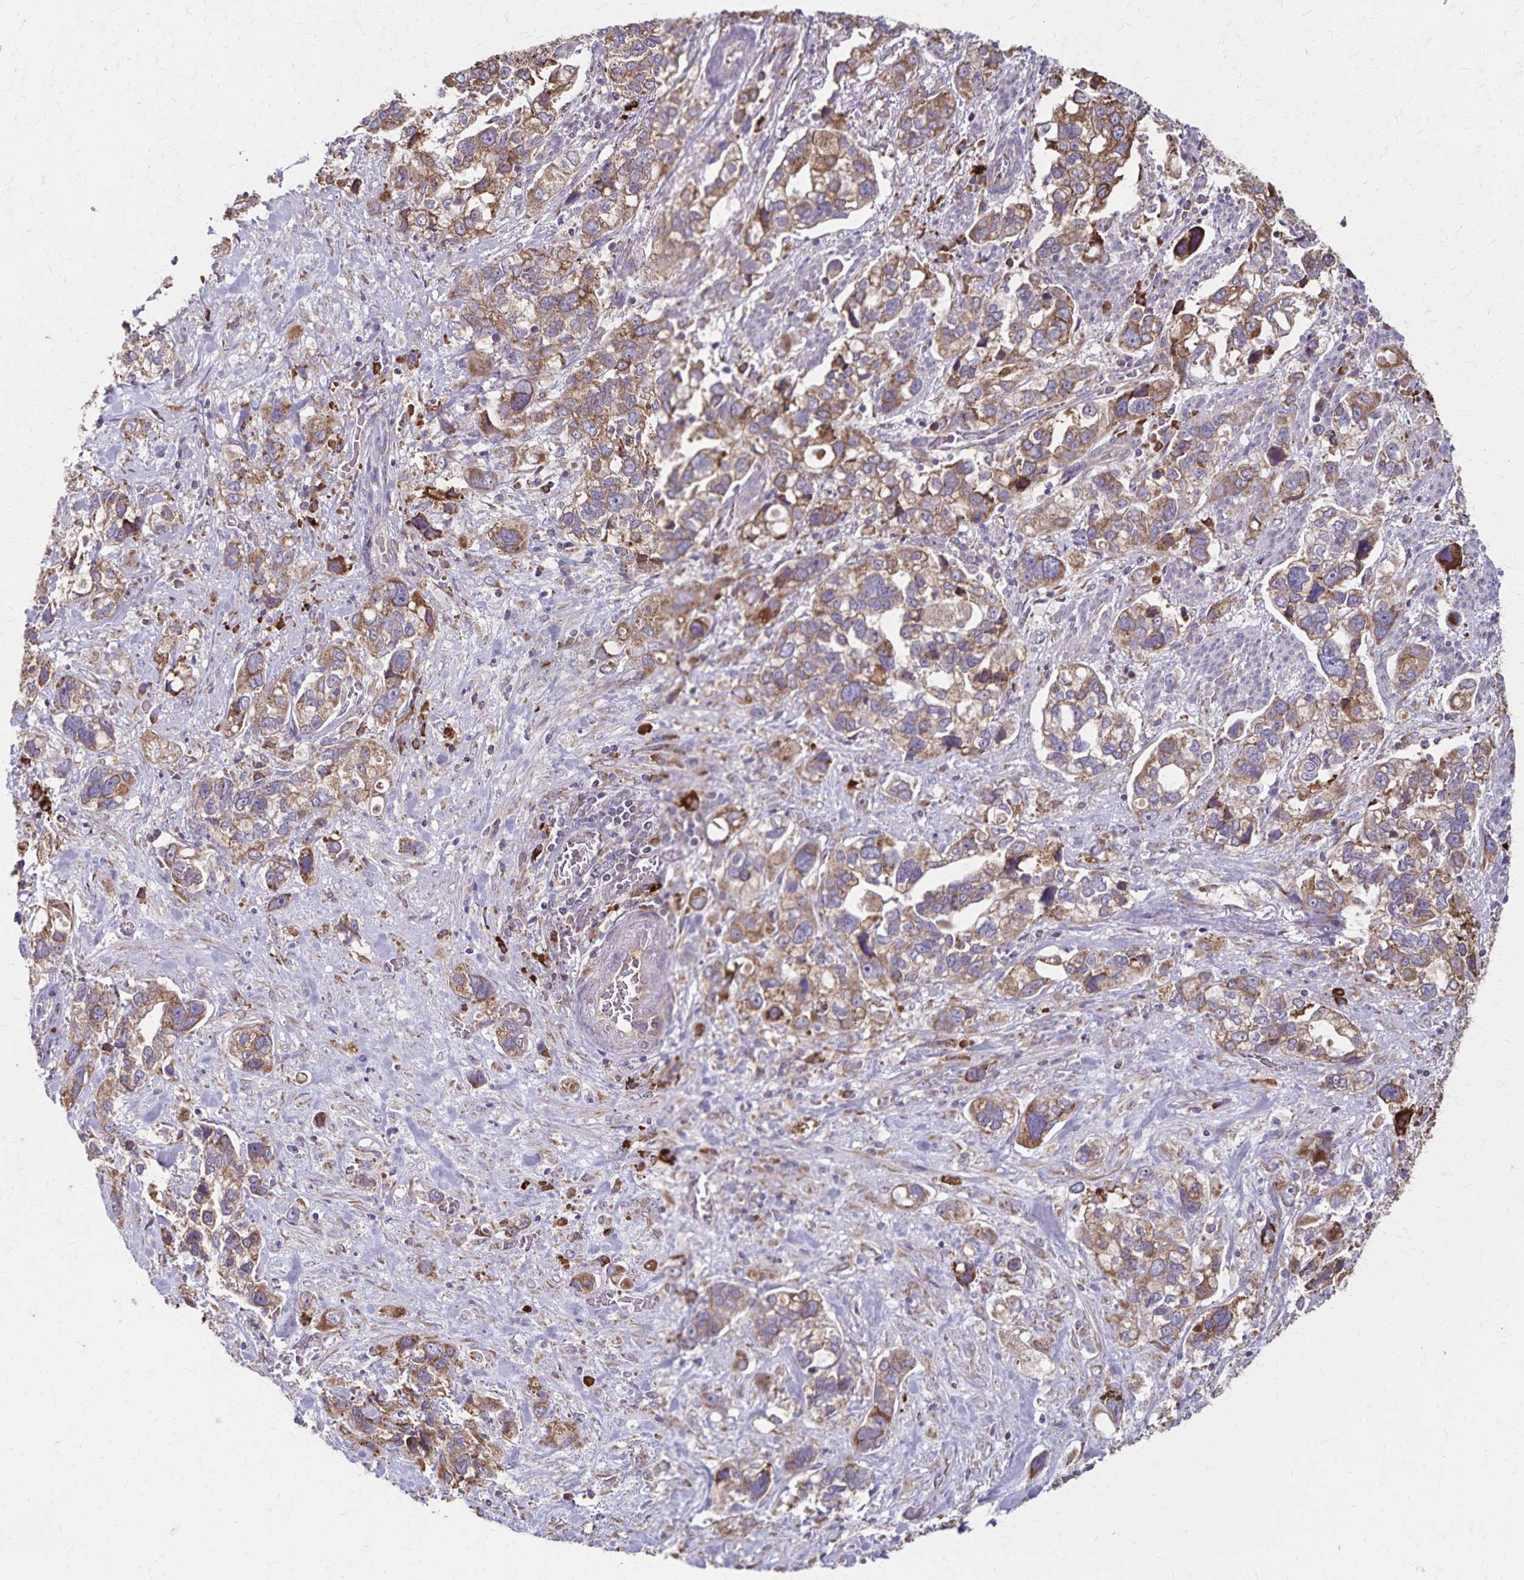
{"staining": {"intensity": "moderate", "quantity": ">75%", "location": "cytoplasmic/membranous"}, "tissue": "stomach cancer", "cell_type": "Tumor cells", "image_type": "cancer", "snomed": [{"axis": "morphology", "description": "Adenocarcinoma, NOS"}, {"axis": "topography", "description": "Stomach, upper"}], "caption": "Stomach adenocarcinoma stained with IHC displays moderate cytoplasmic/membranous positivity in approximately >75% of tumor cells.", "gene": "RNF10", "patient": {"sex": "female", "age": 81}}